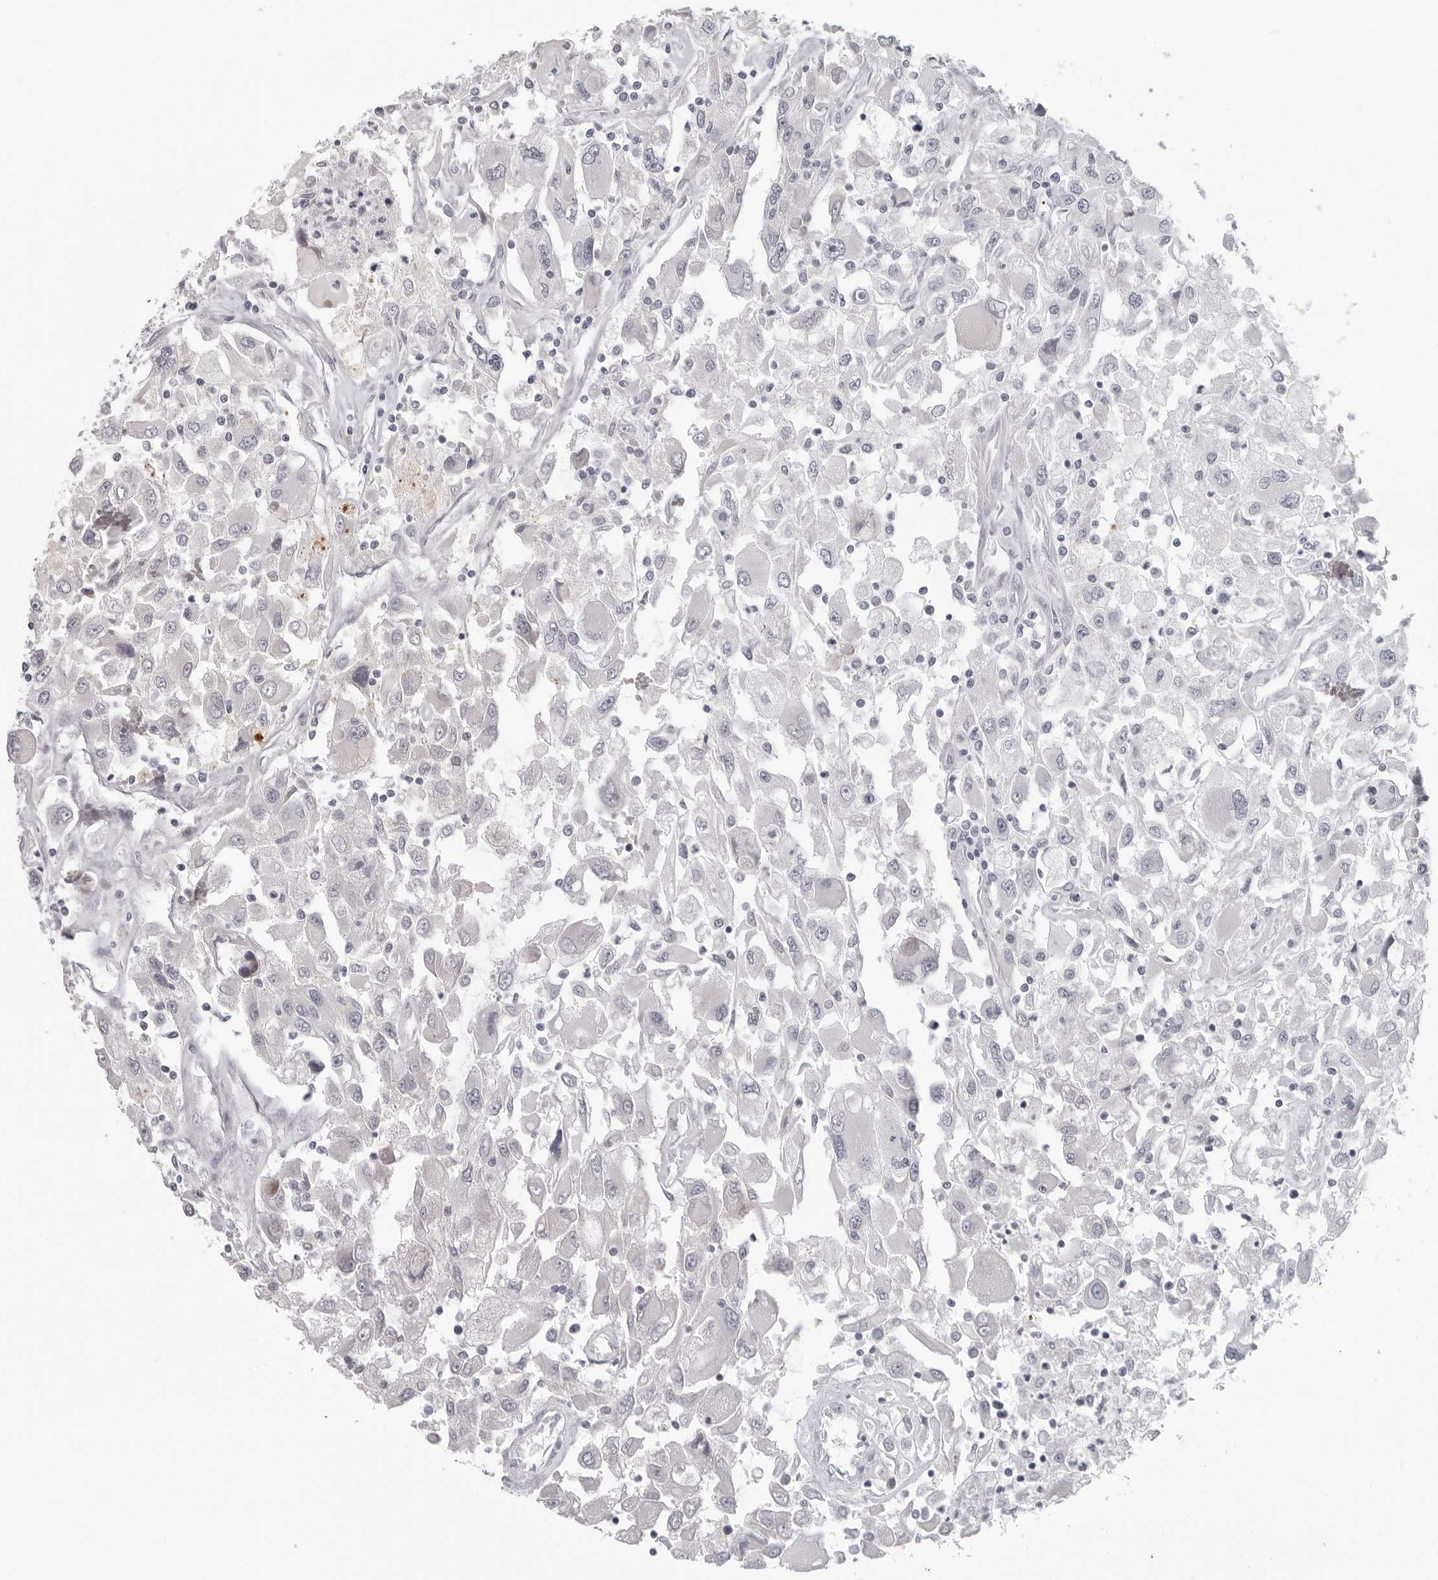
{"staining": {"intensity": "negative", "quantity": "none", "location": "none"}, "tissue": "renal cancer", "cell_type": "Tumor cells", "image_type": "cancer", "snomed": [{"axis": "morphology", "description": "Adenocarcinoma, NOS"}, {"axis": "topography", "description": "Kidney"}], "caption": "An immunohistochemistry (IHC) photomicrograph of renal cancer (adenocarcinoma) is shown. There is no staining in tumor cells of renal cancer (adenocarcinoma). (Stains: DAB immunohistochemistry with hematoxylin counter stain, Microscopy: brightfield microscopy at high magnification).", "gene": "OPLAH", "patient": {"sex": "female", "age": 52}}